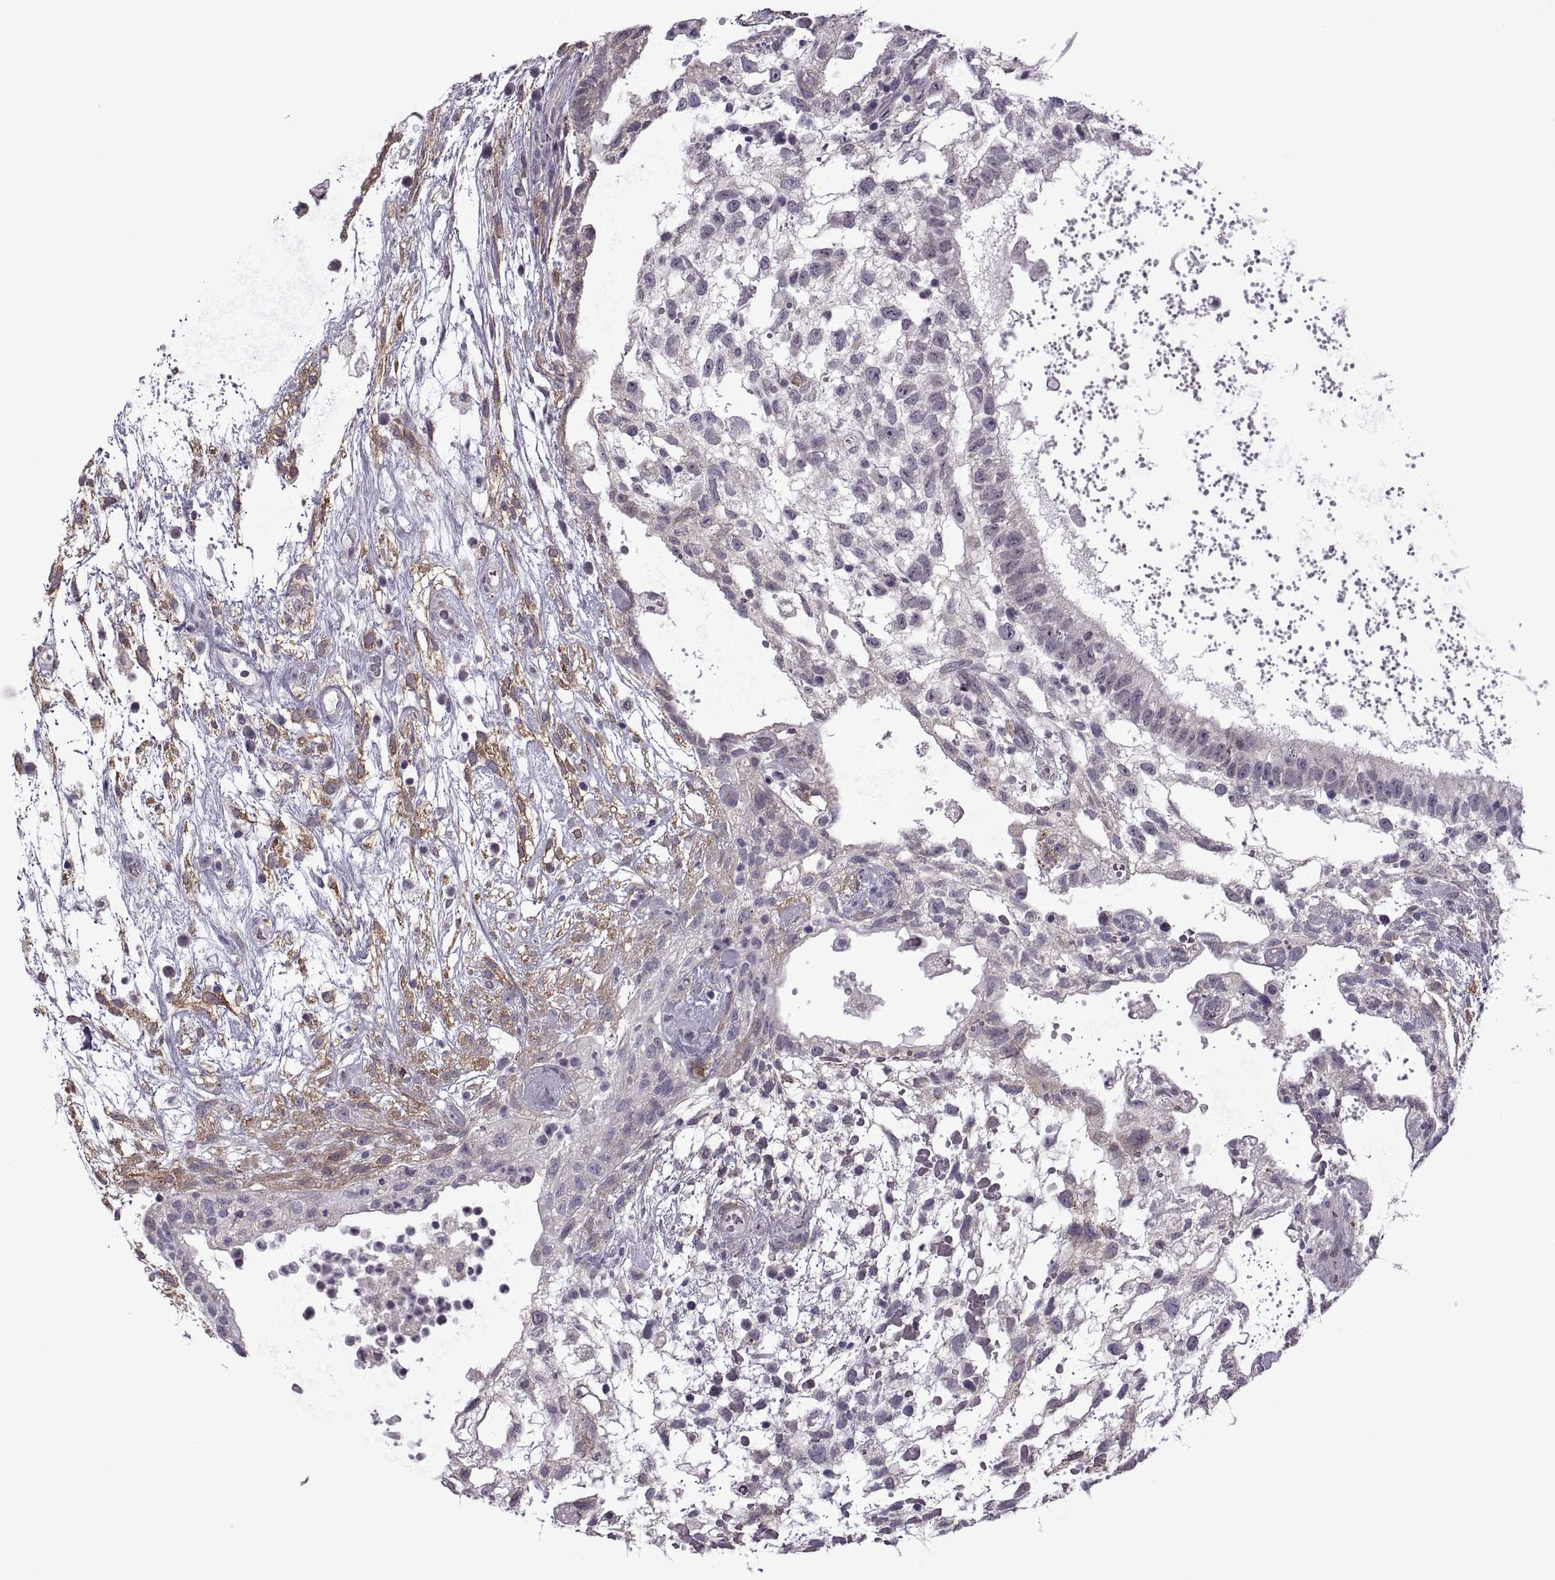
{"staining": {"intensity": "weak", "quantity": "25%-75%", "location": "cytoplasmic/membranous"}, "tissue": "testis cancer", "cell_type": "Tumor cells", "image_type": "cancer", "snomed": [{"axis": "morphology", "description": "Normal tissue, NOS"}, {"axis": "morphology", "description": "Carcinoma, Embryonal, NOS"}, {"axis": "topography", "description": "Testis"}], "caption": "IHC staining of testis embryonal carcinoma, which displays low levels of weak cytoplasmic/membranous expression in about 25%-75% of tumor cells indicating weak cytoplasmic/membranous protein staining. The staining was performed using DAB (3,3'-diaminobenzidine) (brown) for protein detection and nuclei were counterstained in hematoxylin (blue).", "gene": "RIPK4", "patient": {"sex": "male", "age": 32}}